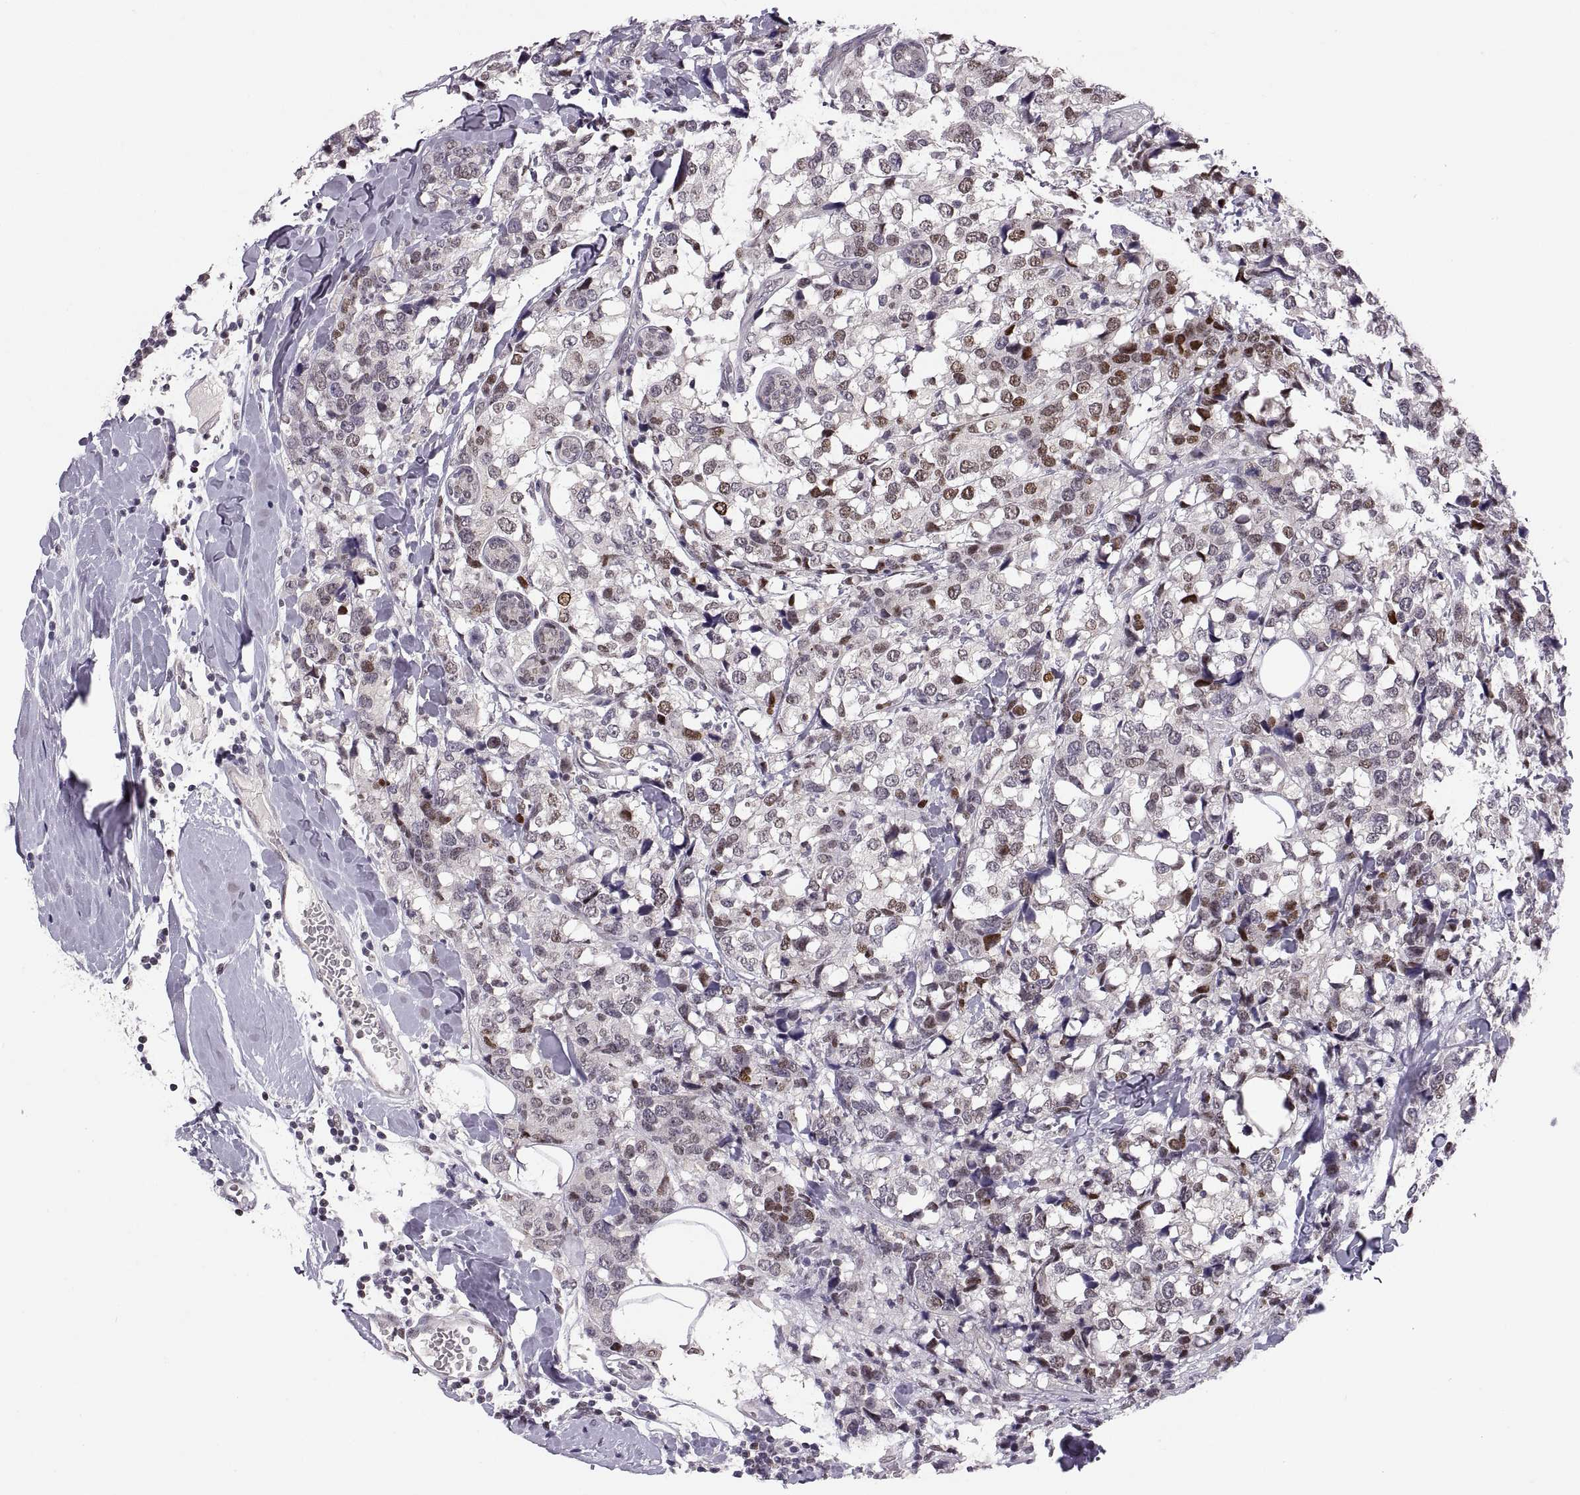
{"staining": {"intensity": "strong", "quantity": "25%-75%", "location": "cytoplasmic/membranous,nuclear"}, "tissue": "breast cancer", "cell_type": "Tumor cells", "image_type": "cancer", "snomed": [{"axis": "morphology", "description": "Lobular carcinoma"}, {"axis": "topography", "description": "Breast"}], "caption": "Human breast cancer stained with a brown dye exhibits strong cytoplasmic/membranous and nuclear positive expression in approximately 25%-75% of tumor cells.", "gene": "SNAI1", "patient": {"sex": "female", "age": 59}}